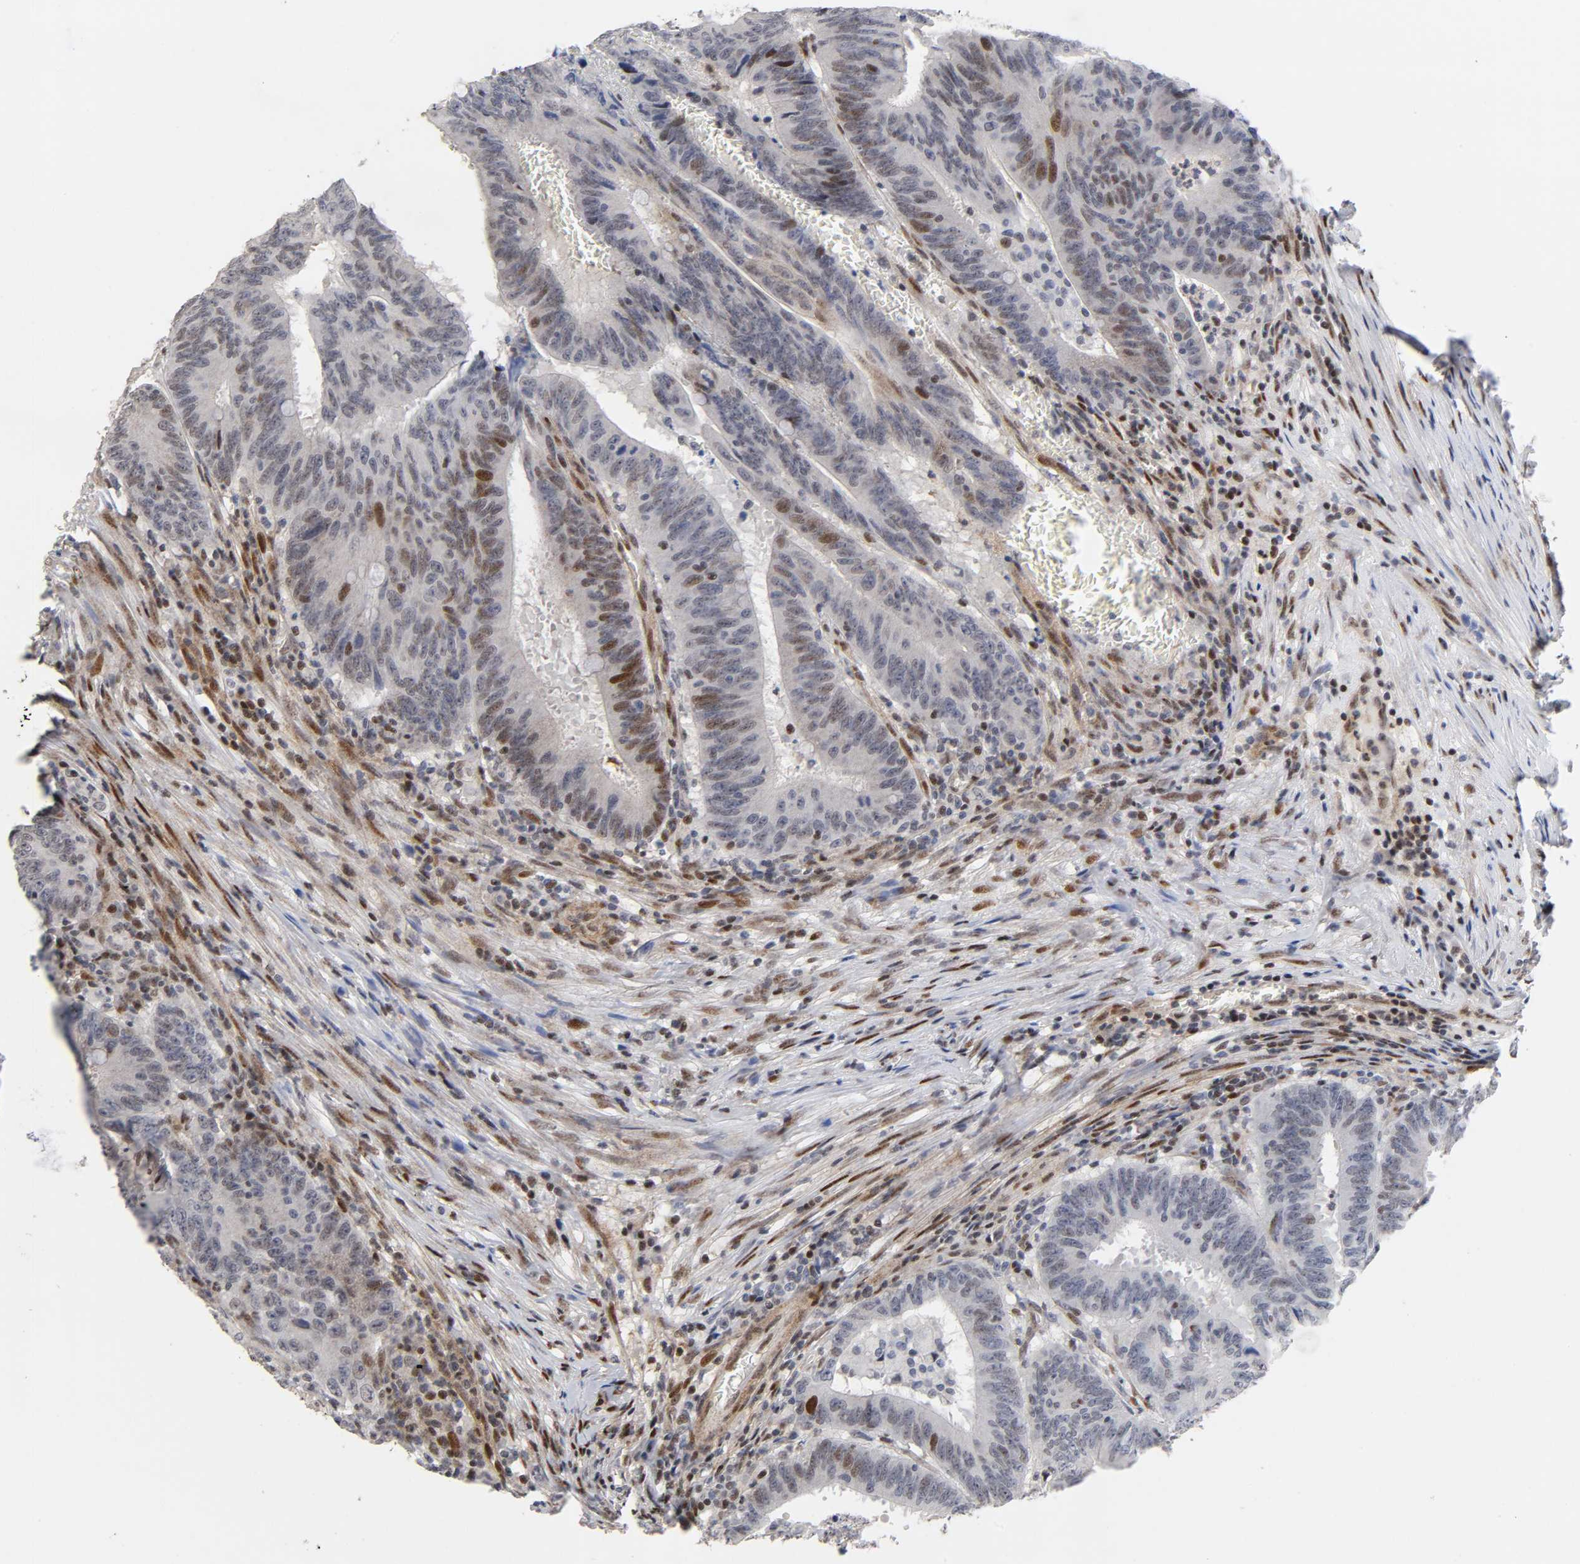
{"staining": {"intensity": "moderate", "quantity": "25%-75%", "location": "nuclear"}, "tissue": "colorectal cancer", "cell_type": "Tumor cells", "image_type": "cancer", "snomed": [{"axis": "morphology", "description": "Adenocarcinoma, NOS"}, {"axis": "topography", "description": "Colon"}], "caption": "High-magnification brightfield microscopy of adenocarcinoma (colorectal) stained with DAB (brown) and counterstained with hematoxylin (blue). tumor cells exhibit moderate nuclear expression is identified in approximately25%-75% of cells.", "gene": "STK38", "patient": {"sex": "male", "age": 45}}